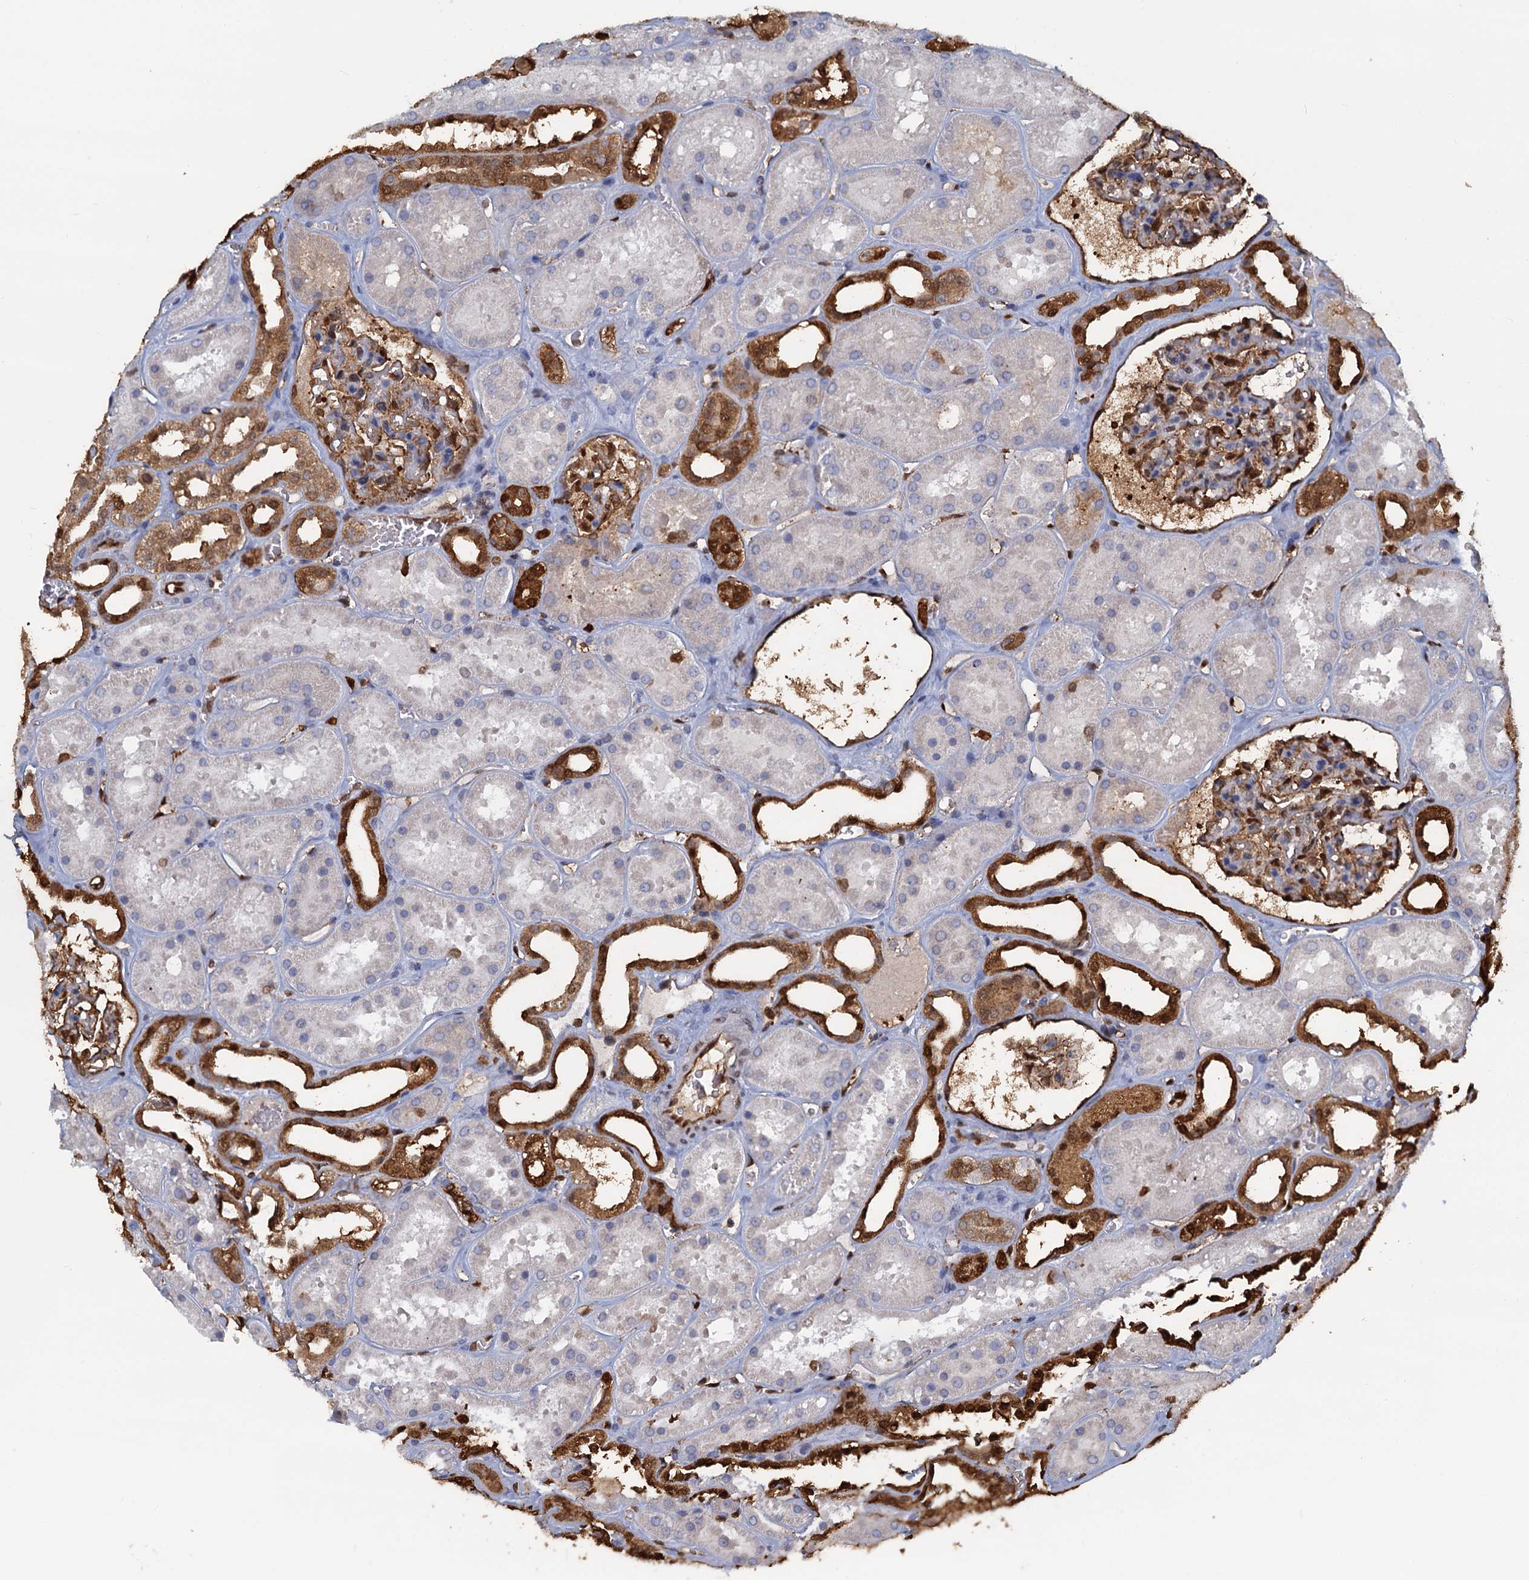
{"staining": {"intensity": "moderate", "quantity": "<25%", "location": "cytoplasmic/membranous,nuclear"}, "tissue": "kidney", "cell_type": "Cells in glomeruli", "image_type": "normal", "snomed": [{"axis": "morphology", "description": "Normal tissue, NOS"}, {"axis": "topography", "description": "Kidney"}], "caption": "This is a histology image of immunohistochemistry staining of normal kidney, which shows moderate expression in the cytoplasmic/membranous,nuclear of cells in glomeruli.", "gene": "S100A6", "patient": {"sex": "female", "age": 41}}